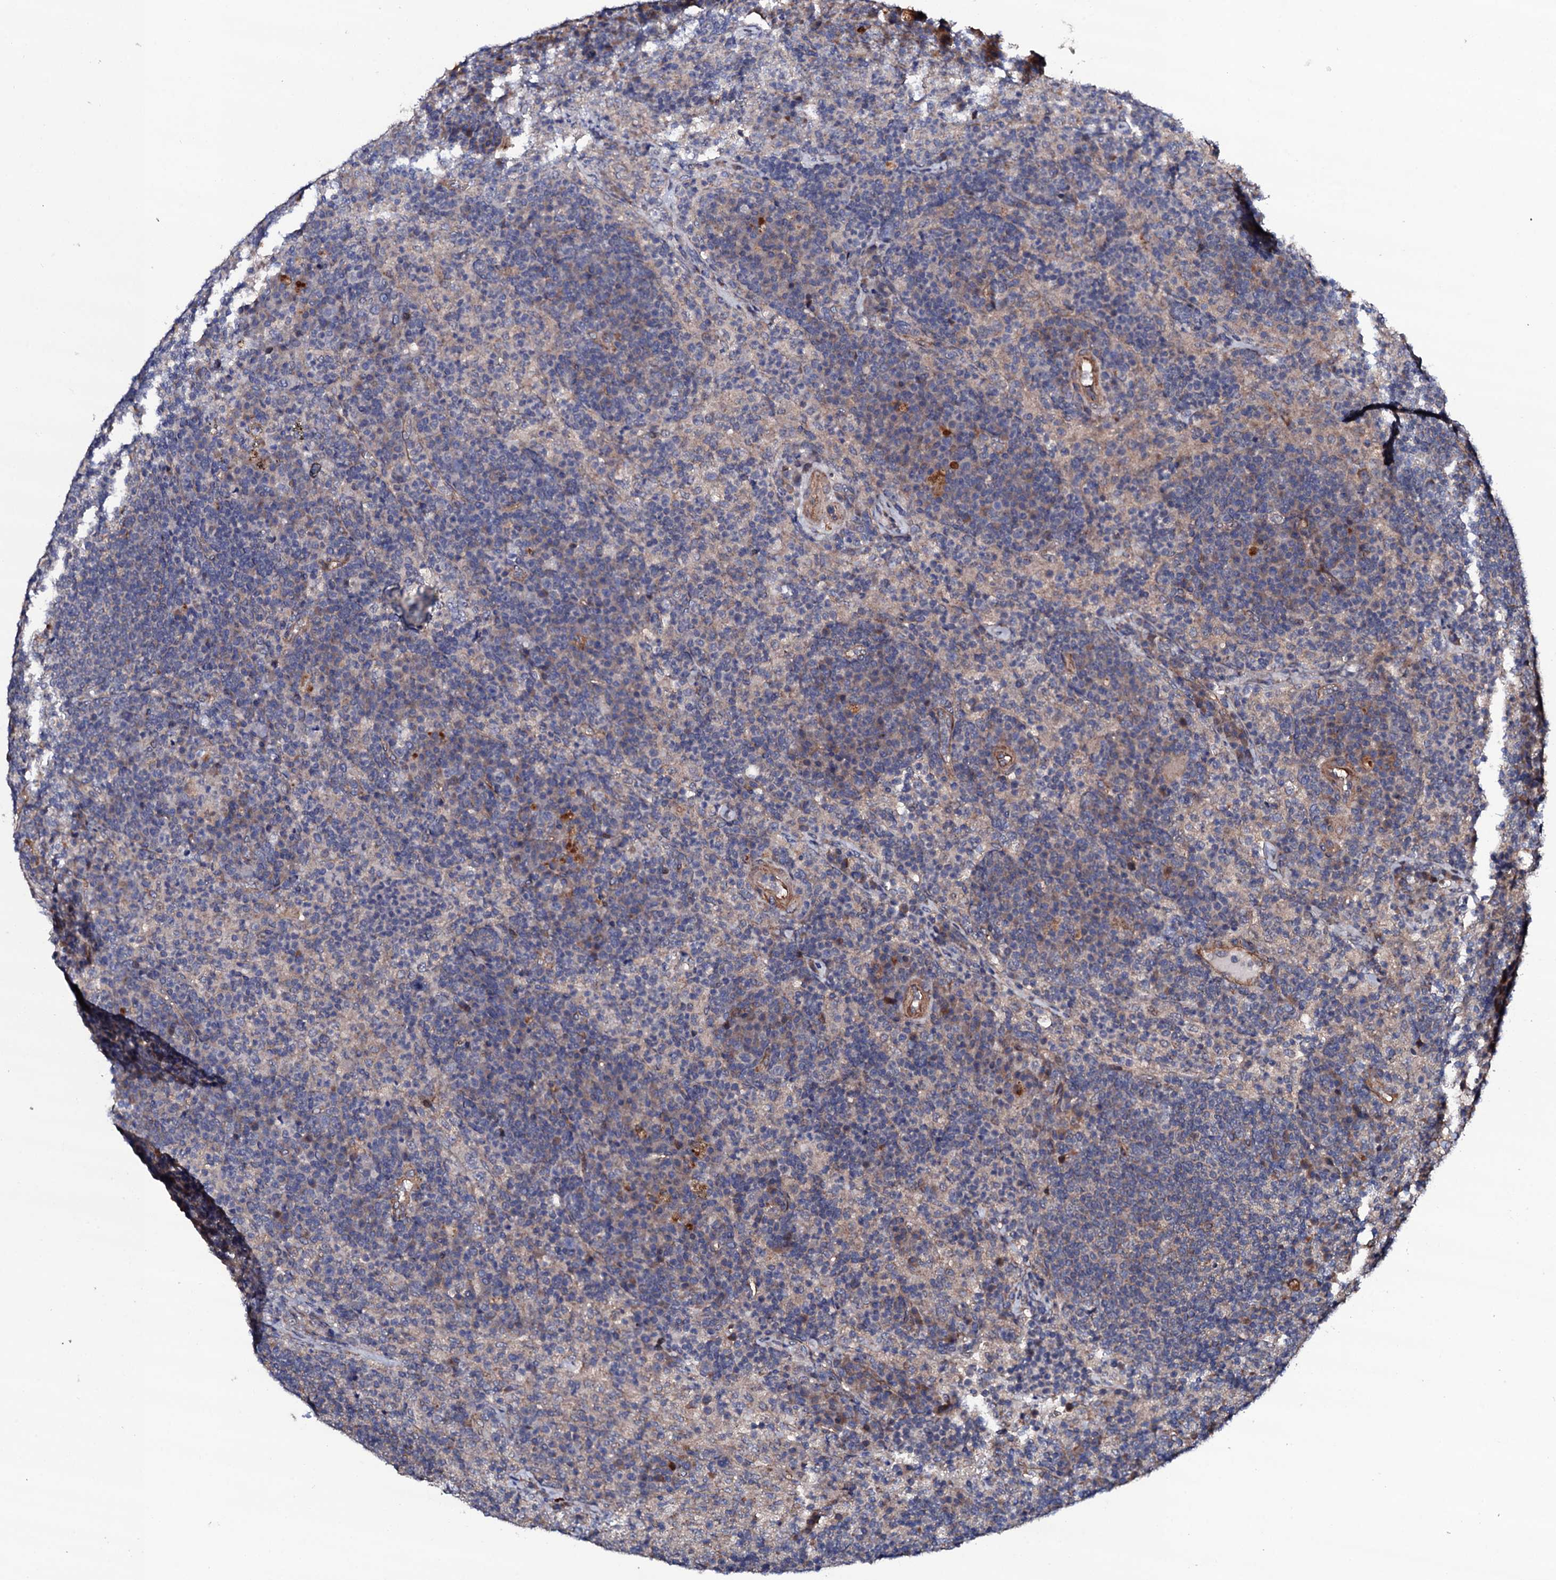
{"staining": {"intensity": "negative", "quantity": "none", "location": "none"}, "tissue": "lymph node", "cell_type": "Germinal center cells", "image_type": "normal", "snomed": [{"axis": "morphology", "description": "Normal tissue, NOS"}, {"axis": "topography", "description": "Lymph node"}], "caption": "Immunohistochemistry (IHC) image of benign lymph node: lymph node stained with DAB shows no significant protein expression in germinal center cells. (DAB immunohistochemistry visualized using brightfield microscopy, high magnification).", "gene": "CIAO2A", "patient": {"sex": "female", "age": 70}}